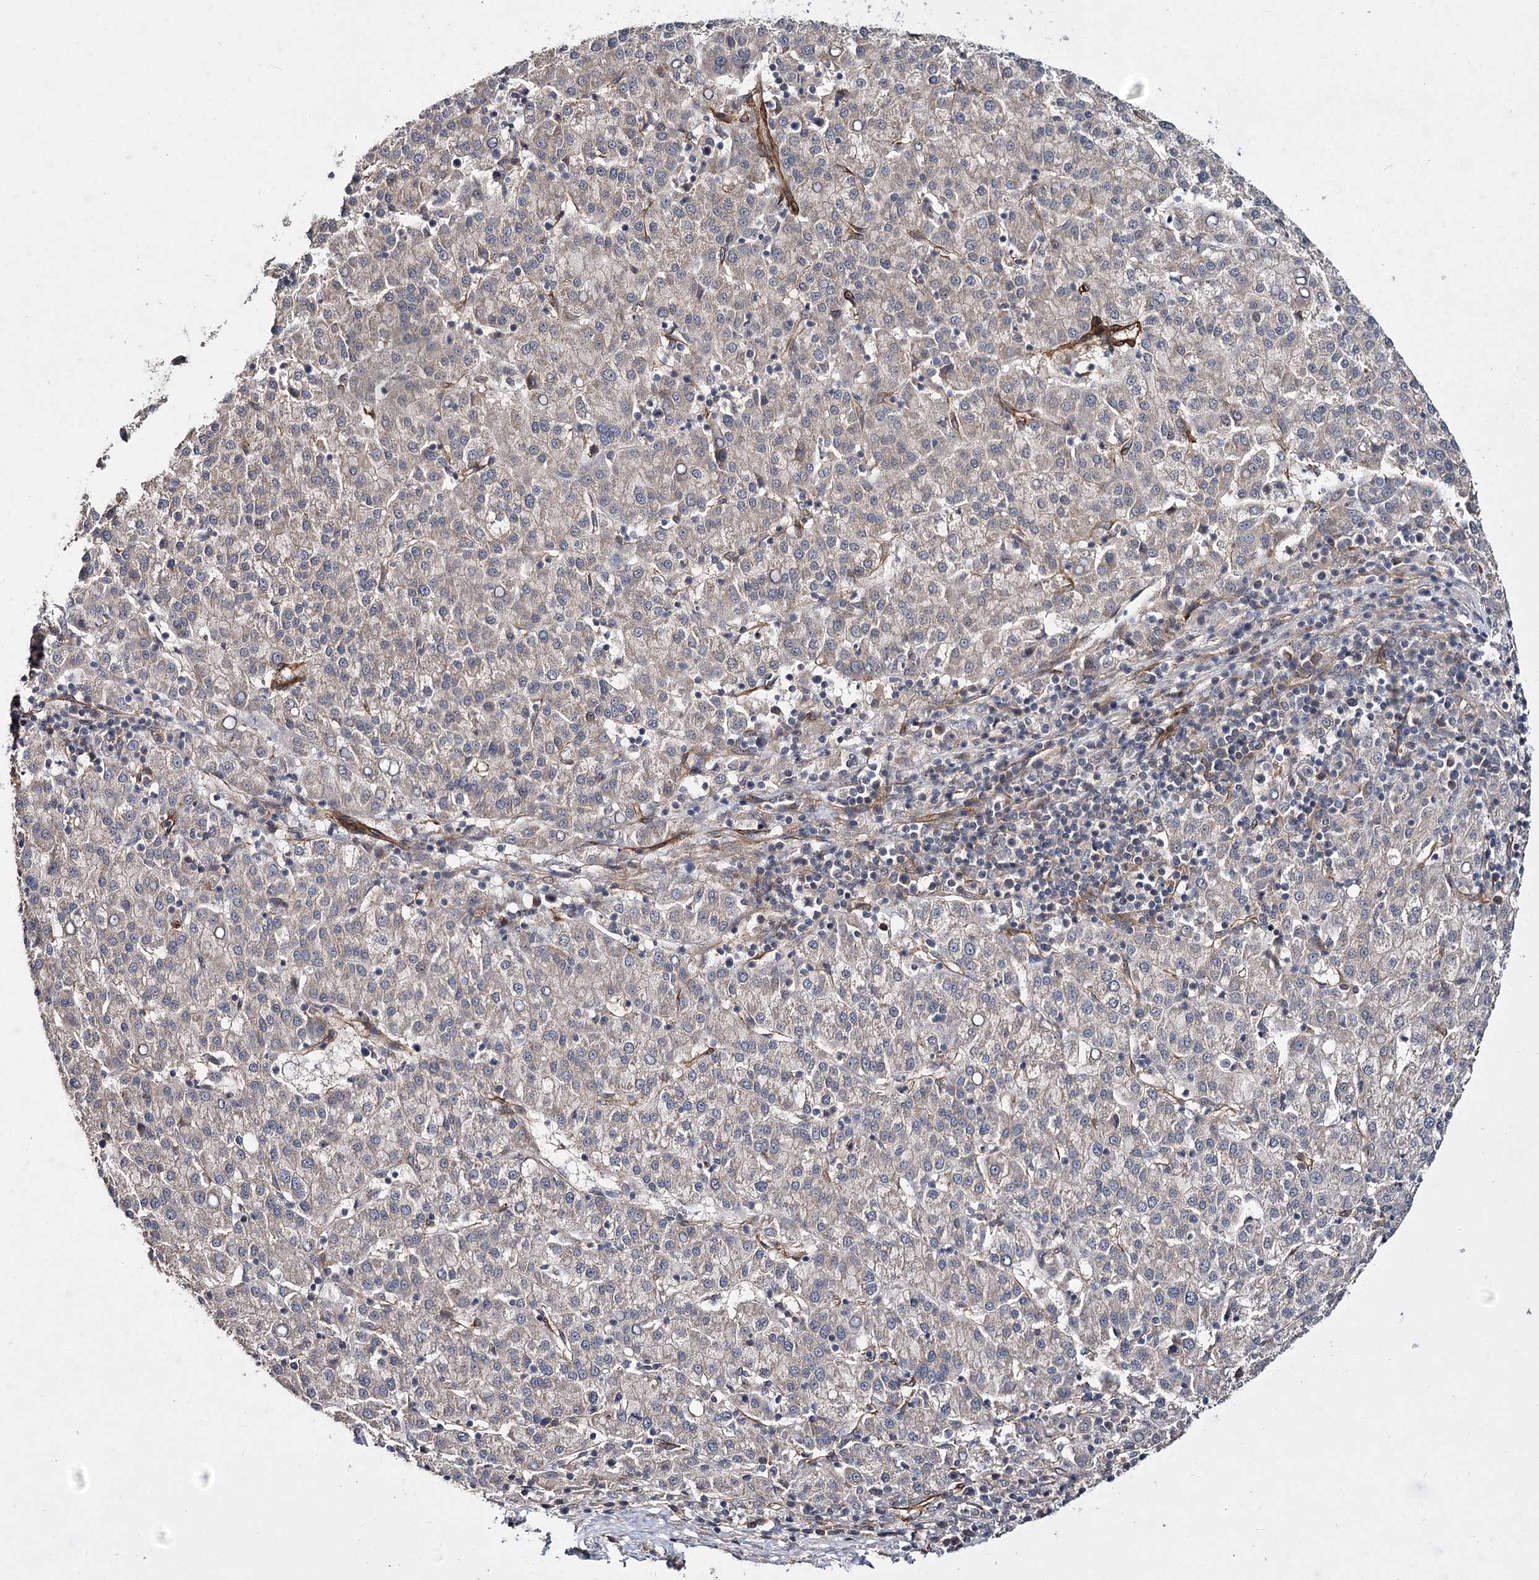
{"staining": {"intensity": "weak", "quantity": "<25%", "location": "cytoplasmic/membranous"}, "tissue": "liver cancer", "cell_type": "Tumor cells", "image_type": "cancer", "snomed": [{"axis": "morphology", "description": "Carcinoma, Hepatocellular, NOS"}, {"axis": "topography", "description": "Liver"}], "caption": "DAB (3,3'-diaminobenzidine) immunohistochemical staining of hepatocellular carcinoma (liver) exhibits no significant positivity in tumor cells.", "gene": "MYO1C", "patient": {"sex": "female", "age": 58}}